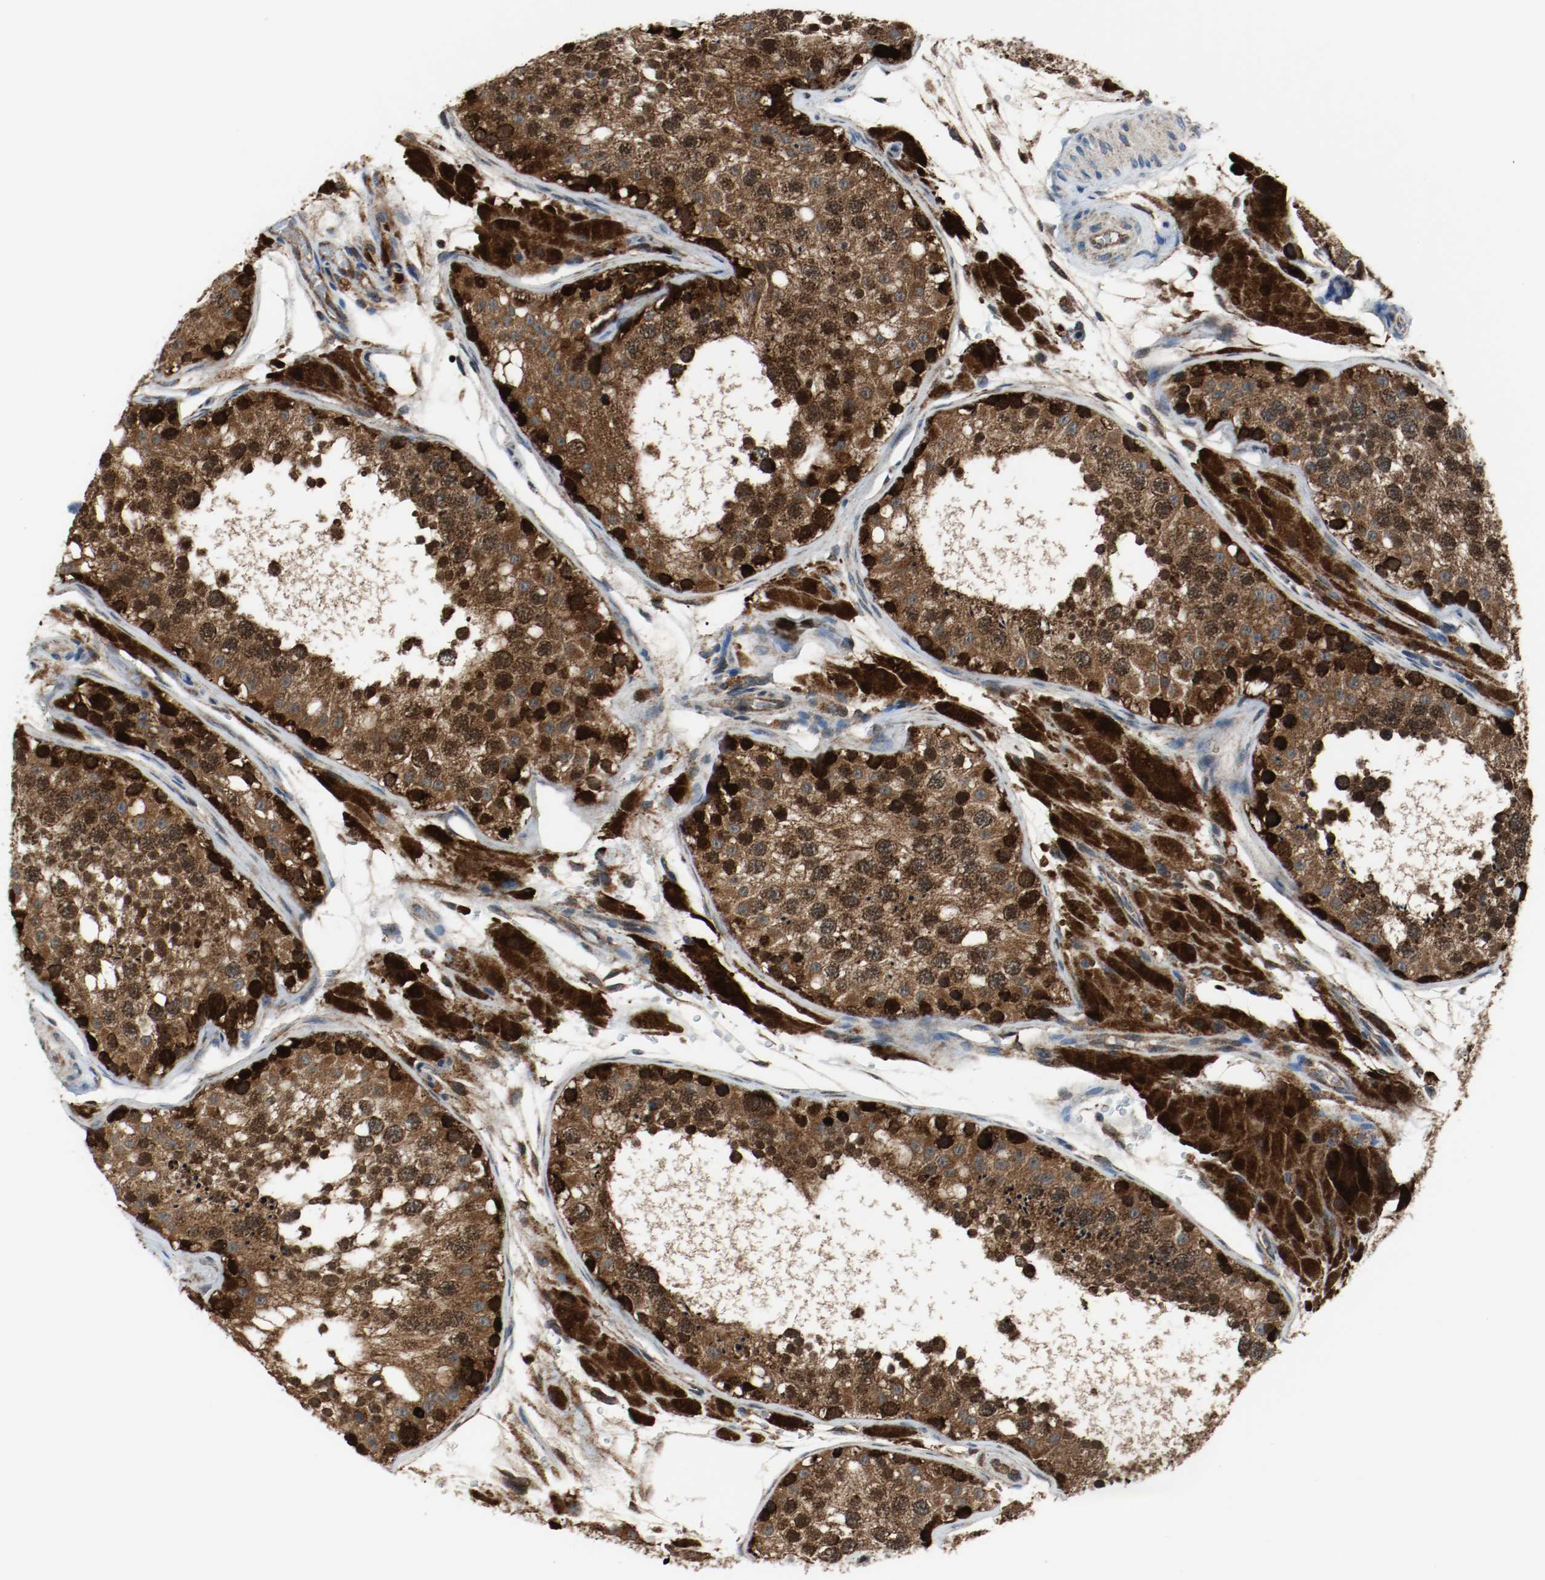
{"staining": {"intensity": "strong", "quantity": ">75%", "location": "cytoplasmic/membranous,nuclear"}, "tissue": "testis", "cell_type": "Cells in seminiferous ducts", "image_type": "normal", "snomed": [{"axis": "morphology", "description": "Normal tissue, NOS"}, {"axis": "topography", "description": "Testis"}], "caption": "Immunohistochemistry (IHC) photomicrograph of unremarkable testis: testis stained using immunohistochemistry (IHC) displays high levels of strong protein expression localized specifically in the cytoplasmic/membranous,nuclear of cells in seminiferous ducts, appearing as a cytoplasmic/membranous,nuclear brown color.", "gene": "TXNRD1", "patient": {"sex": "male", "age": 26}}